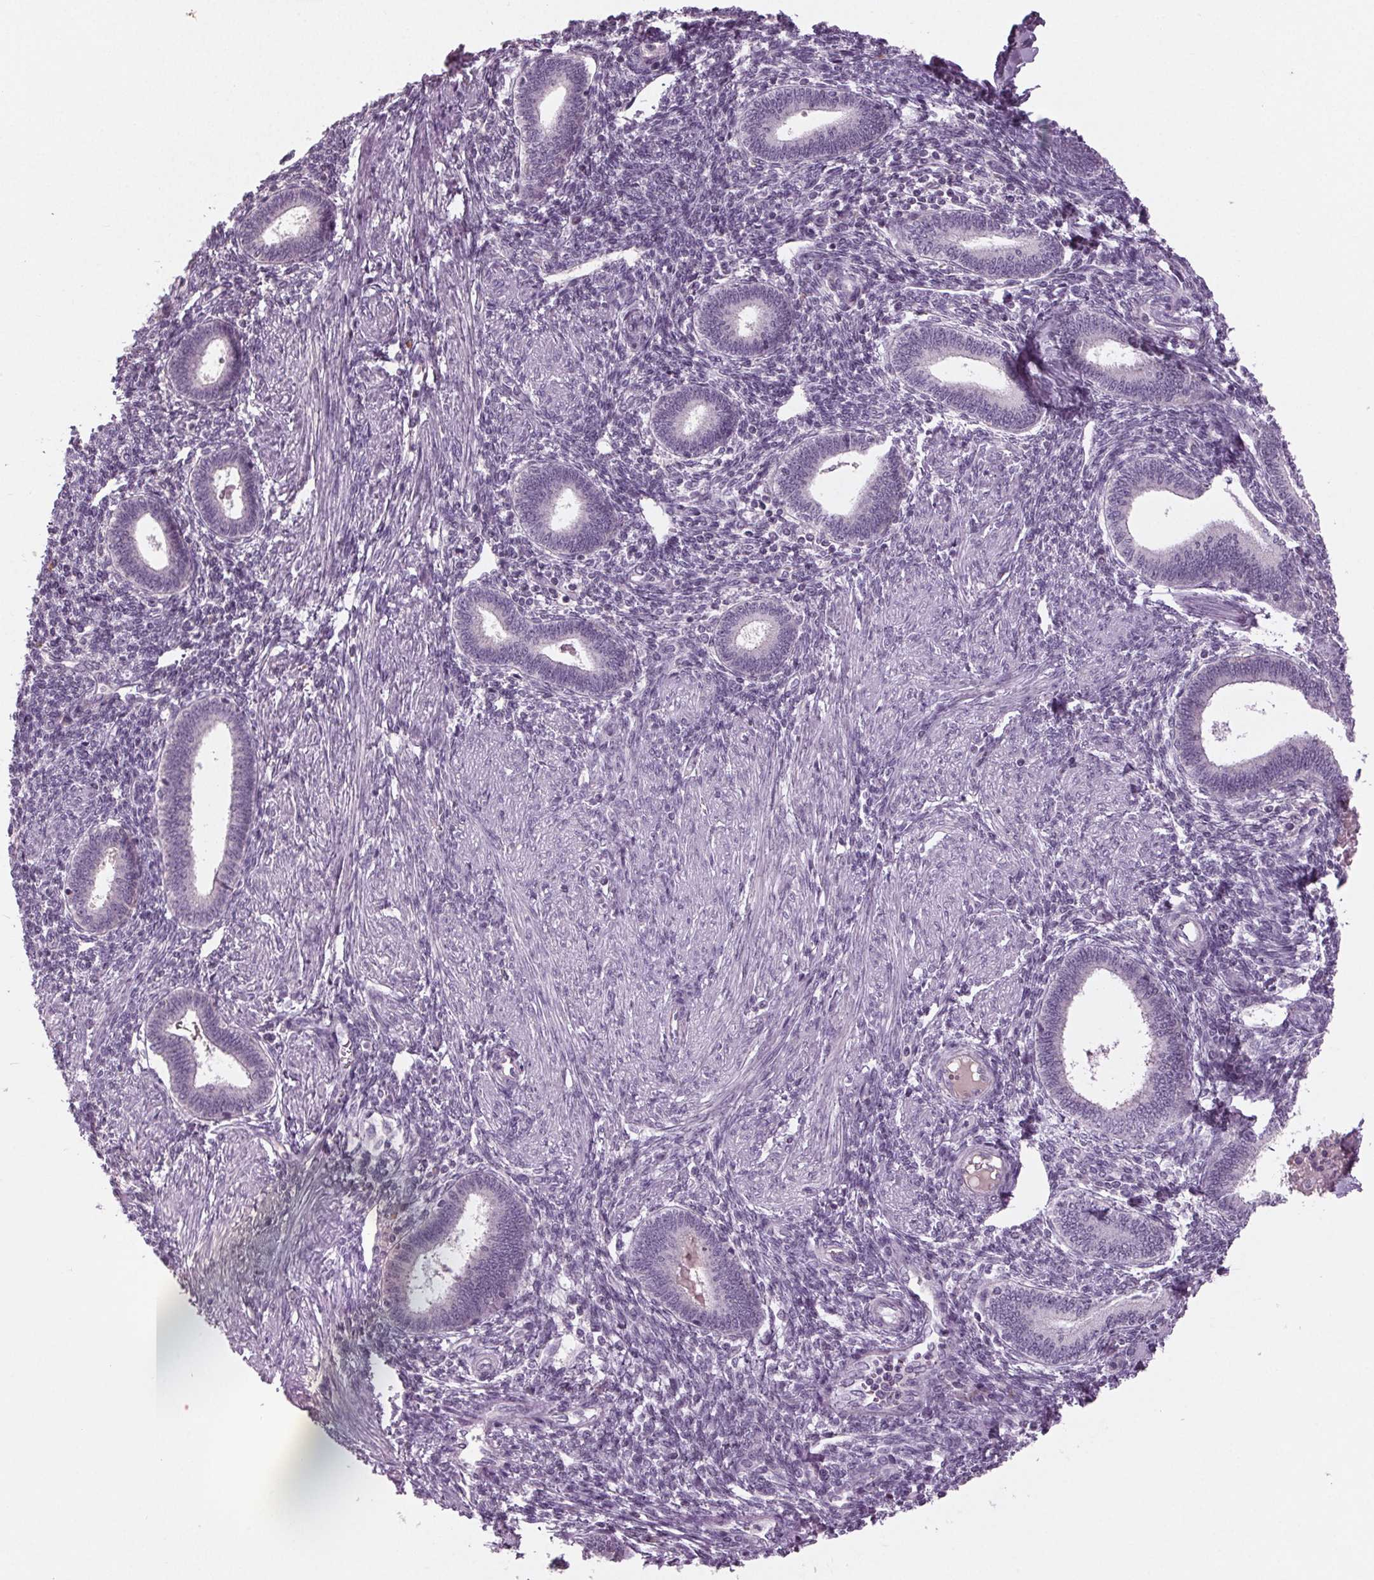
{"staining": {"intensity": "negative", "quantity": "none", "location": "none"}, "tissue": "endometrium", "cell_type": "Cells in endometrial stroma", "image_type": "normal", "snomed": [{"axis": "morphology", "description": "Normal tissue, NOS"}, {"axis": "topography", "description": "Endometrium"}], "caption": "Cells in endometrial stroma are negative for brown protein staining in benign endometrium. (Brightfield microscopy of DAB immunohistochemistry at high magnification).", "gene": "BHLHE22", "patient": {"sex": "female", "age": 42}}